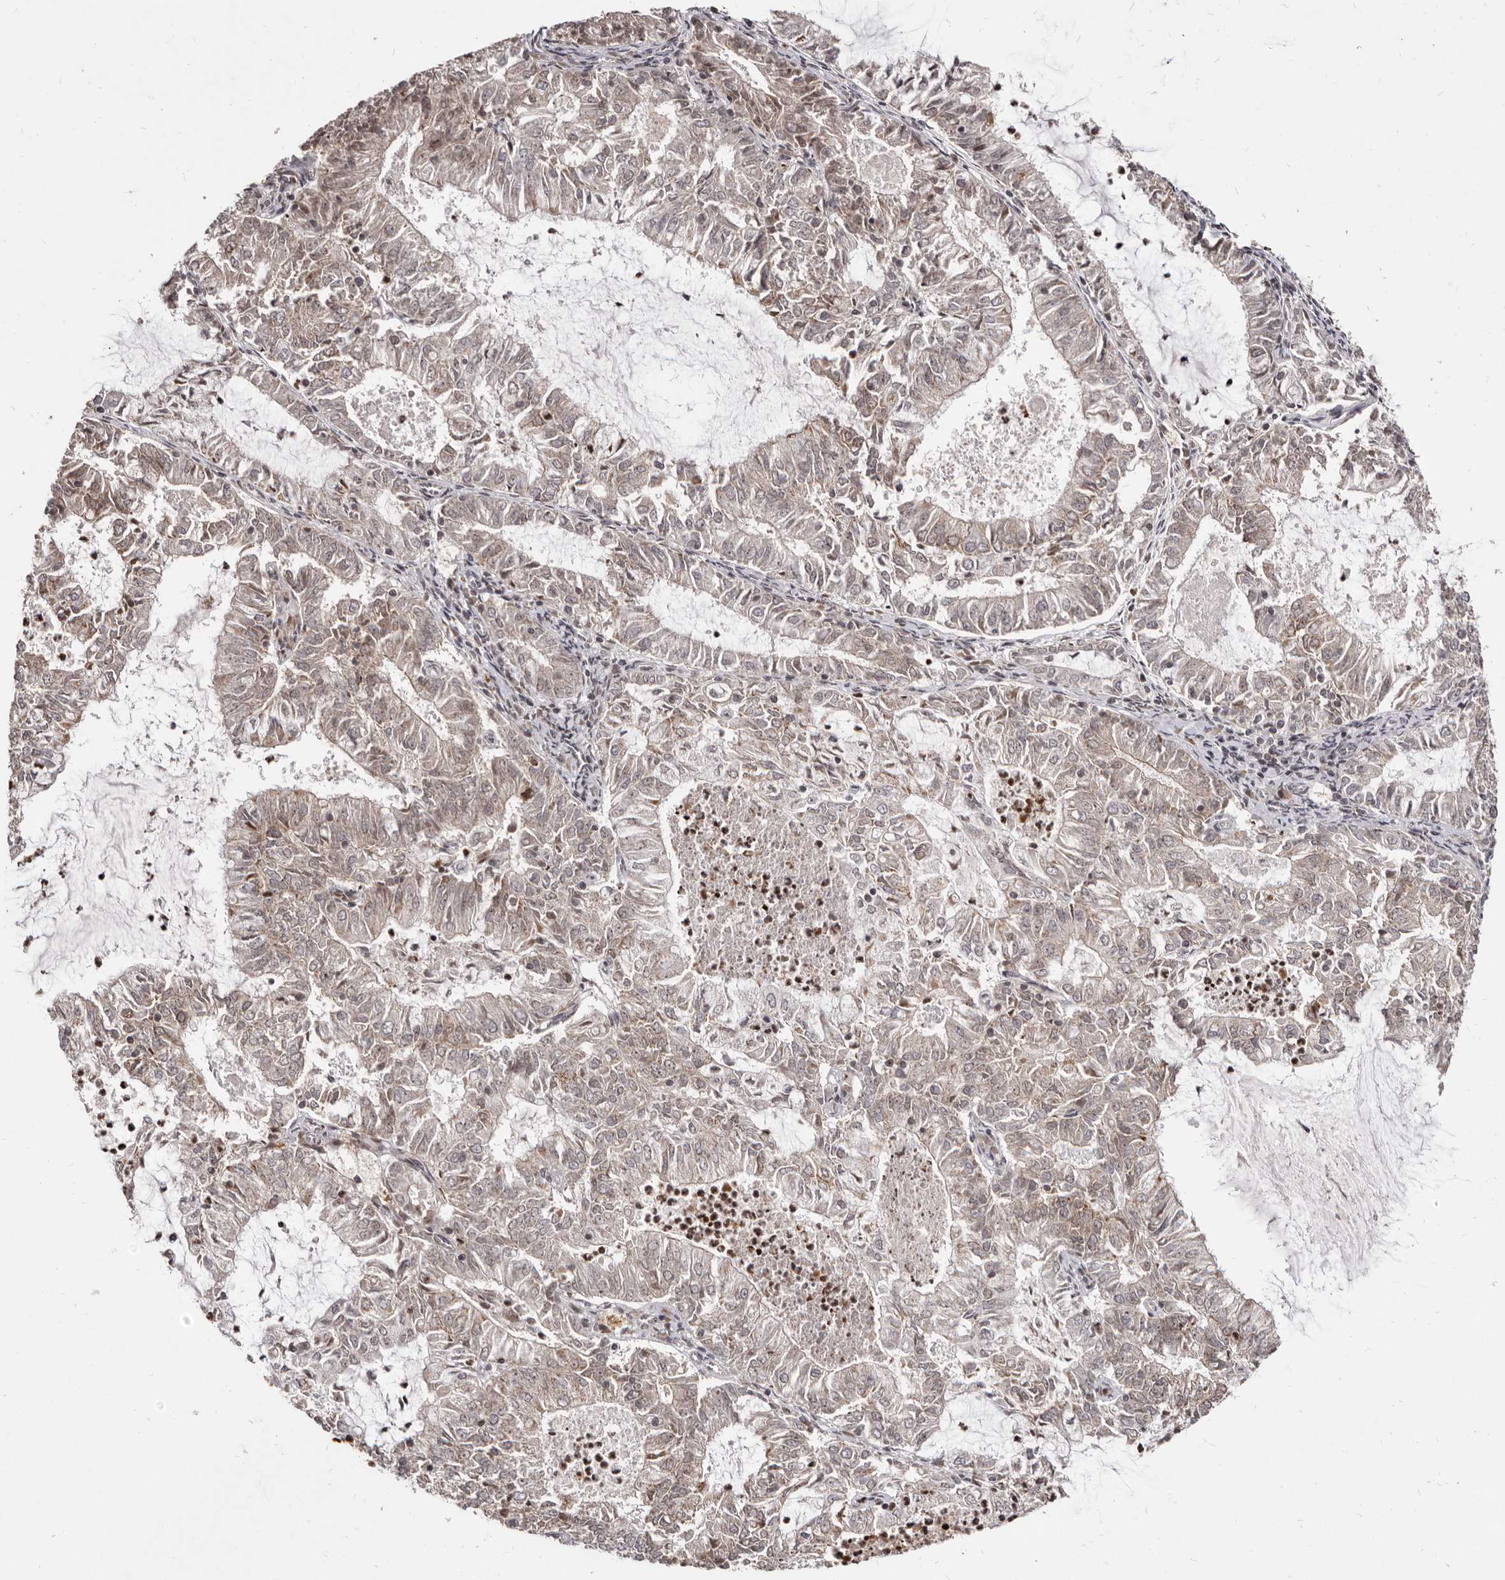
{"staining": {"intensity": "weak", "quantity": "25%-75%", "location": "cytoplasmic/membranous"}, "tissue": "endometrial cancer", "cell_type": "Tumor cells", "image_type": "cancer", "snomed": [{"axis": "morphology", "description": "Adenocarcinoma, NOS"}, {"axis": "topography", "description": "Endometrium"}], "caption": "DAB (3,3'-diaminobenzidine) immunohistochemical staining of human adenocarcinoma (endometrial) displays weak cytoplasmic/membranous protein expression in about 25%-75% of tumor cells.", "gene": "THUMPD1", "patient": {"sex": "female", "age": 57}}